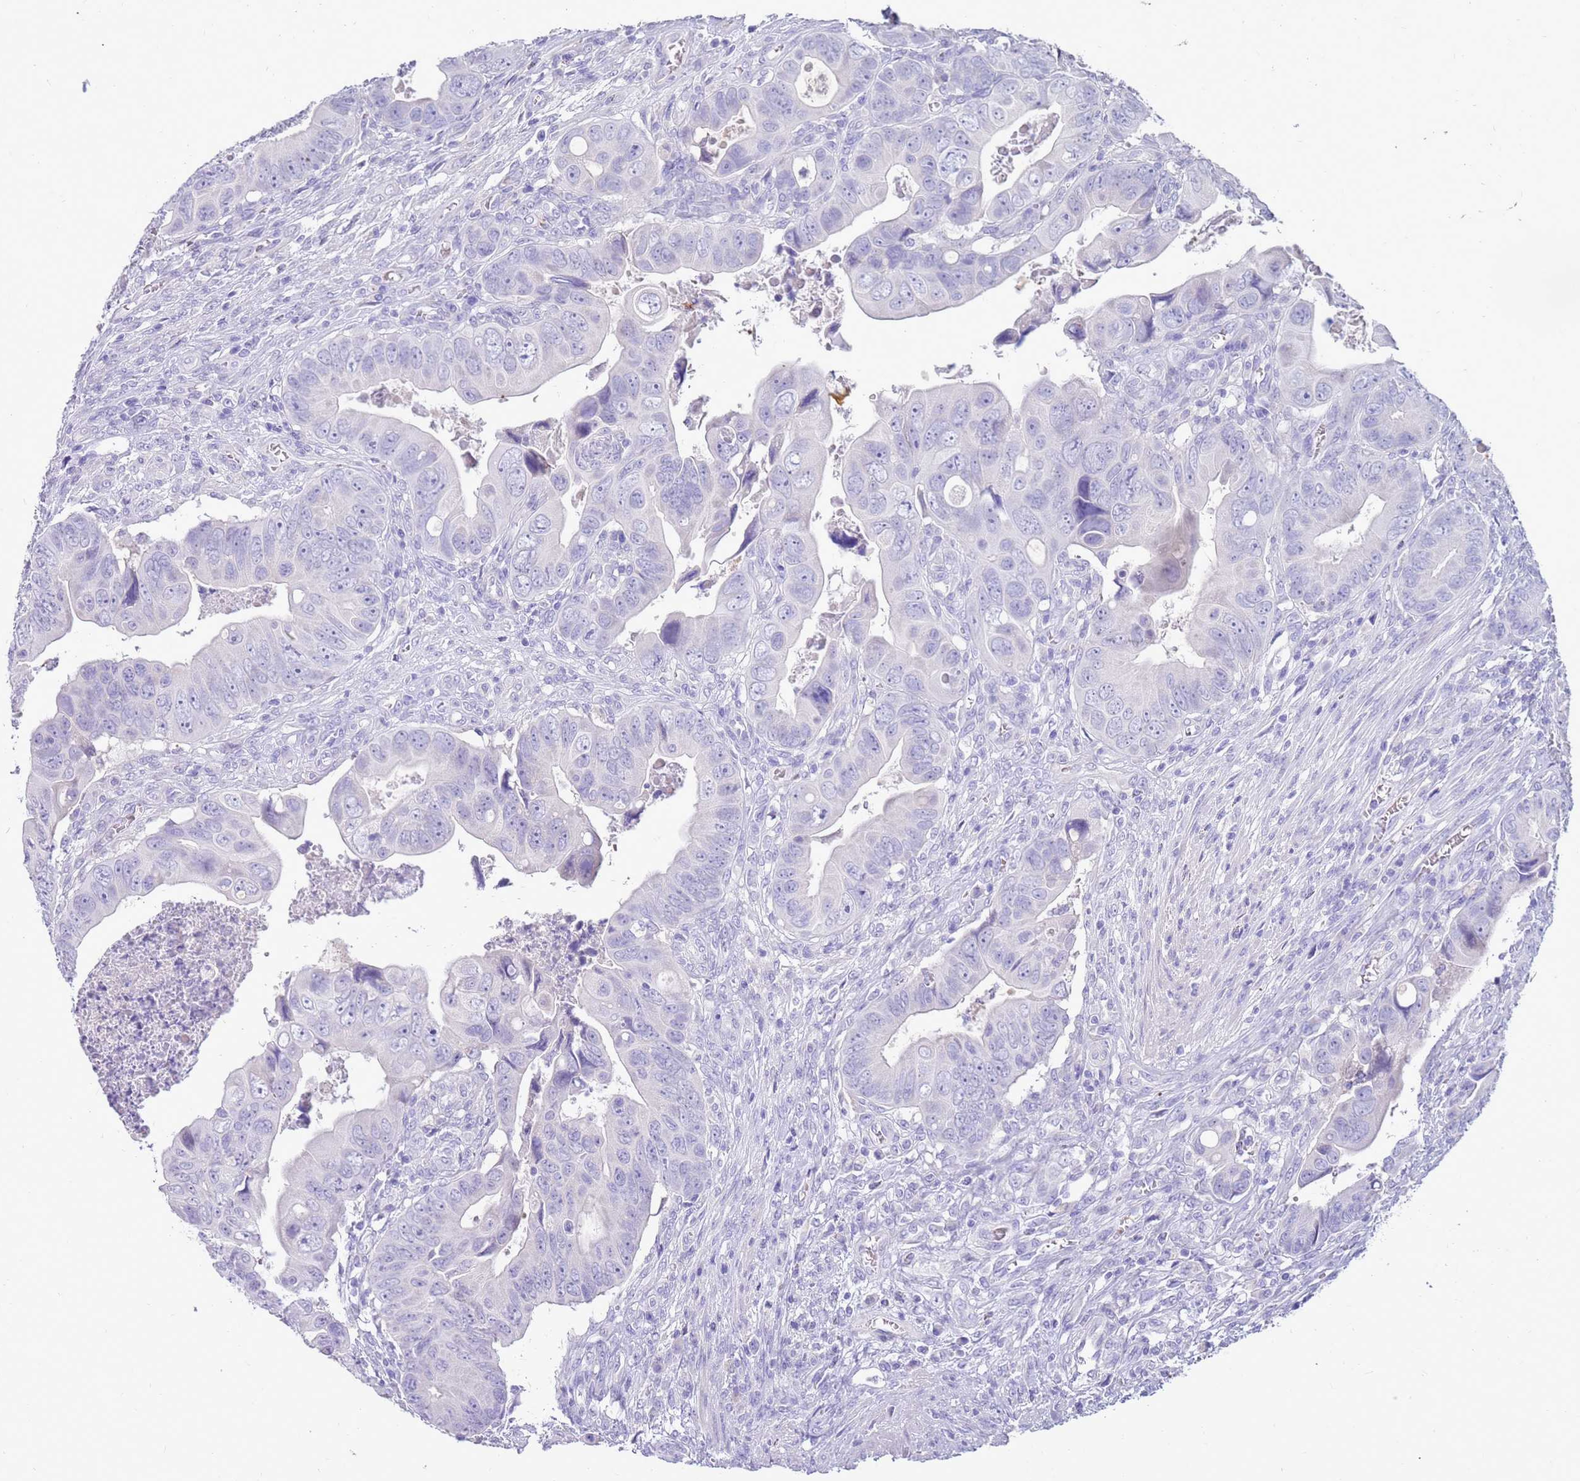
{"staining": {"intensity": "negative", "quantity": "none", "location": "none"}, "tissue": "colorectal cancer", "cell_type": "Tumor cells", "image_type": "cancer", "snomed": [{"axis": "morphology", "description": "Adenocarcinoma, NOS"}, {"axis": "topography", "description": "Rectum"}], "caption": "Colorectal adenocarcinoma stained for a protein using immunohistochemistry (IHC) demonstrates no expression tumor cells.", "gene": "EVPLL", "patient": {"sex": "female", "age": 78}}